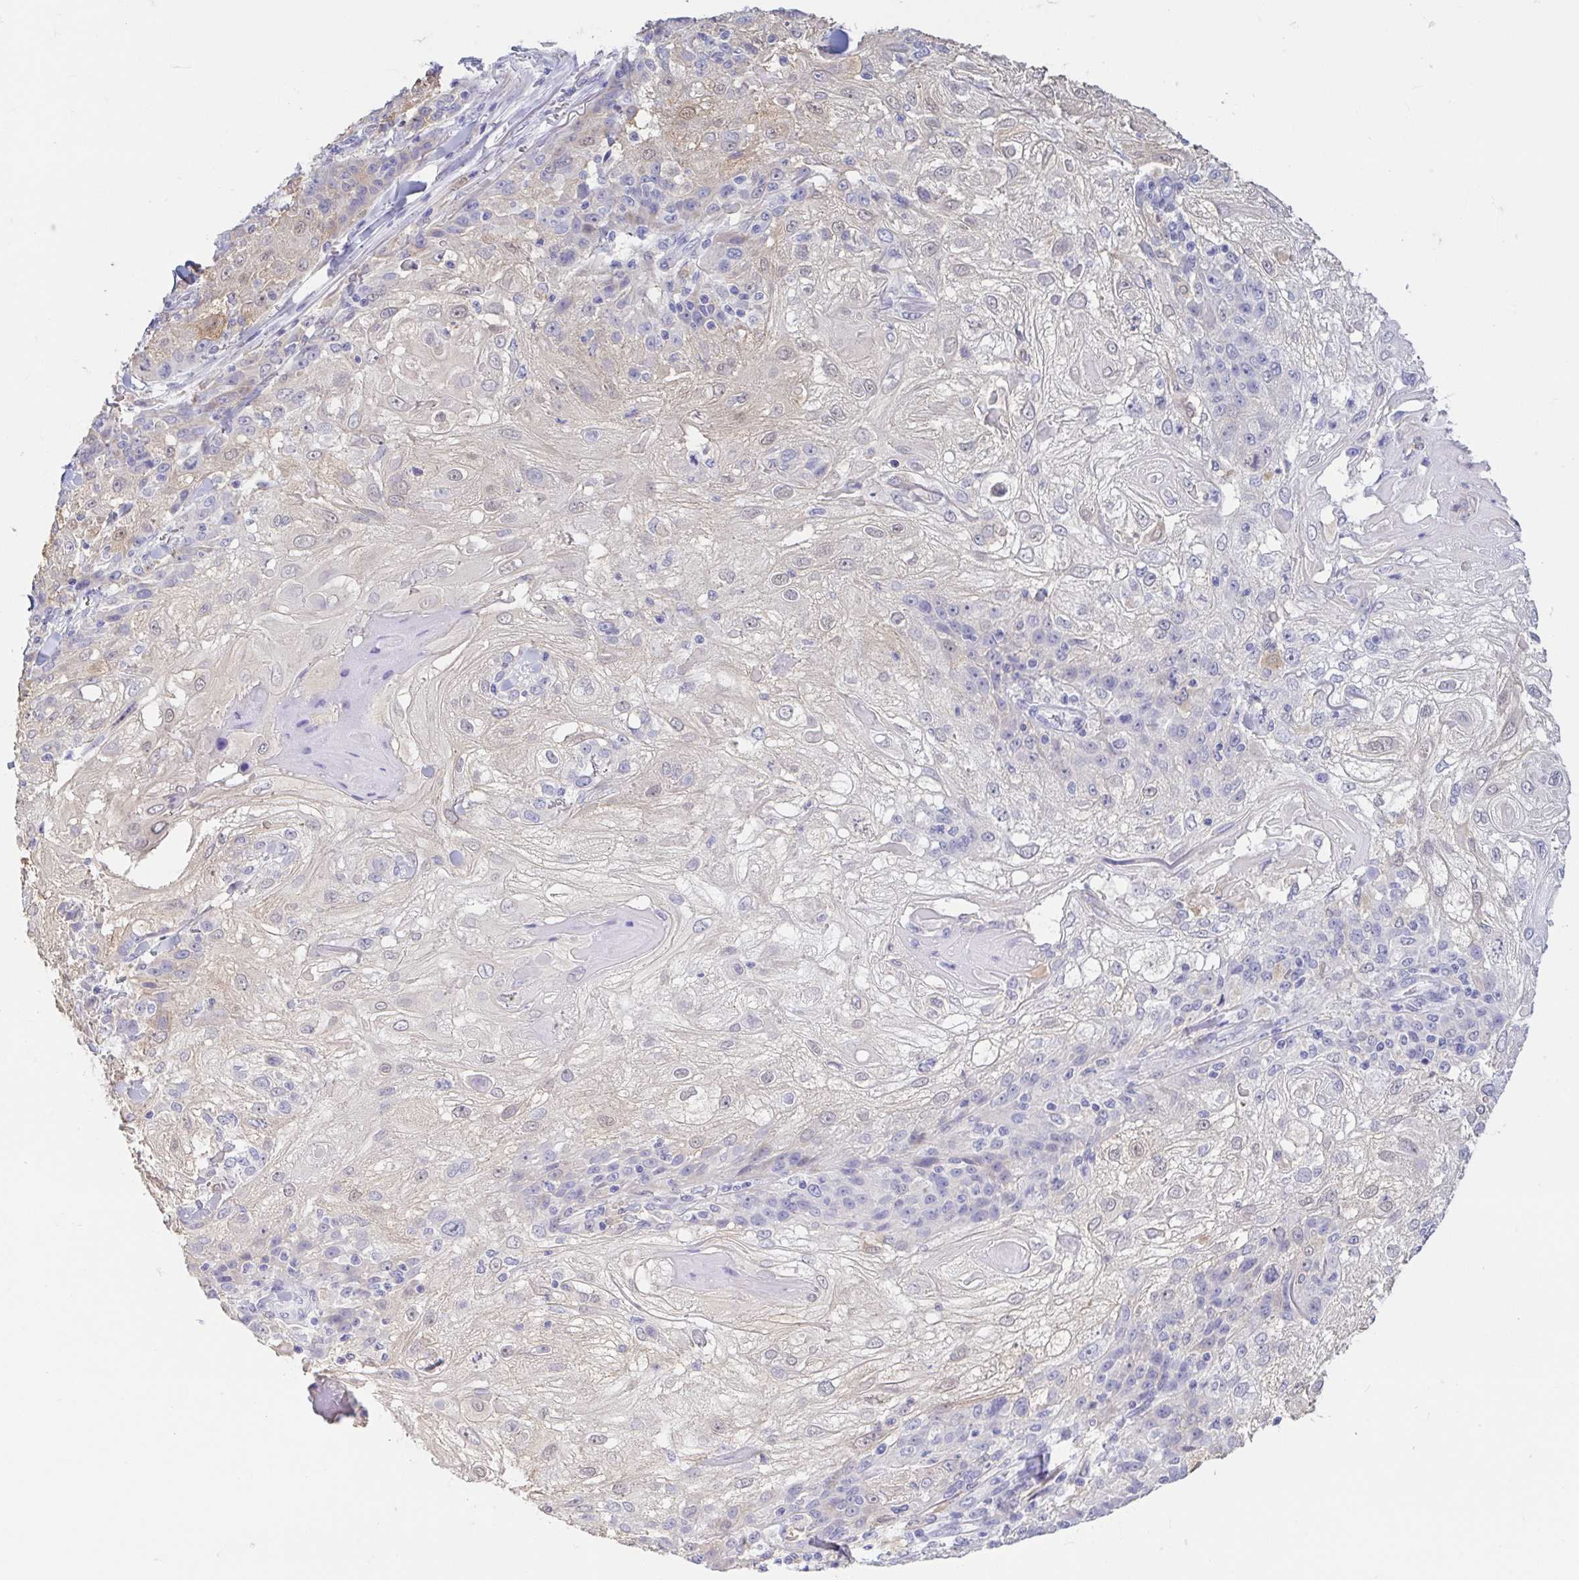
{"staining": {"intensity": "weak", "quantity": "<25%", "location": "cytoplasmic/membranous"}, "tissue": "skin cancer", "cell_type": "Tumor cells", "image_type": "cancer", "snomed": [{"axis": "morphology", "description": "Normal tissue, NOS"}, {"axis": "morphology", "description": "Squamous cell carcinoma, NOS"}, {"axis": "topography", "description": "Skin"}], "caption": "An image of human skin cancer is negative for staining in tumor cells.", "gene": "FABP3", "patient": {"sex": "female", "age": 83}}